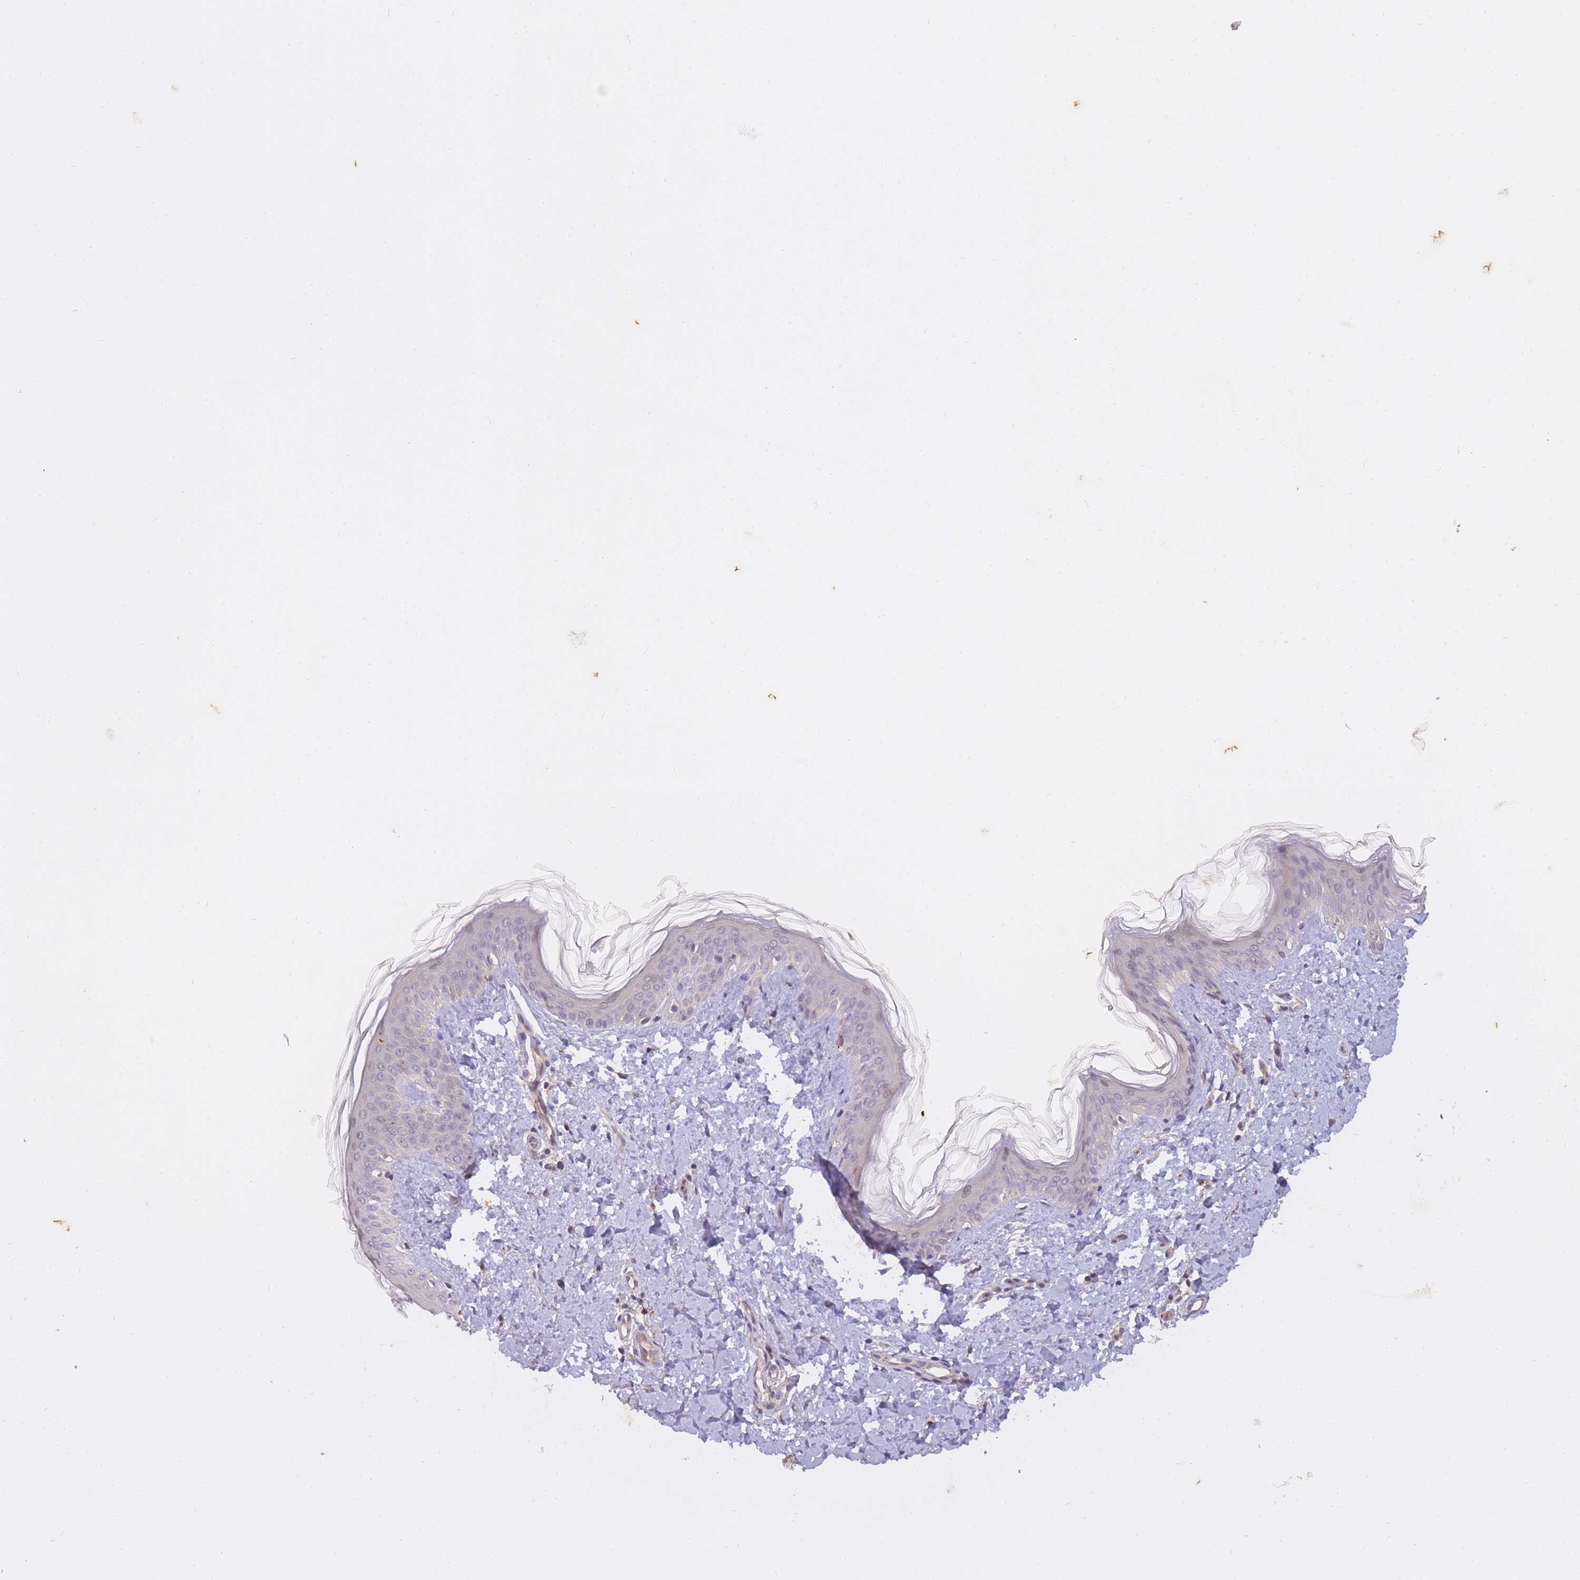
{"staining": {"intensity": "weak", "quantity": ">75%", "location": "cytoplasmic/membranous,nuclear"}, "tissue": "skin", "cell_type": "Fibroblasts", "image_type": "normal", "snomed": [{"axis": "morphology", "description": "Normal tissue, NOS"}, {"axis": "topography", "description": "Skin"}], "caption": "Fibroblasts reveal weak cytoplasmic/membranous,nuclear staining in about >75% of cells in unremarkable skin. The protein is stained brown, and the nuclei are stained in blue (DAB IHC with brightfield microscopy, high magnification).", "gene": "ST8SIA4", "patient": {"sex": "female", "age": 41}}